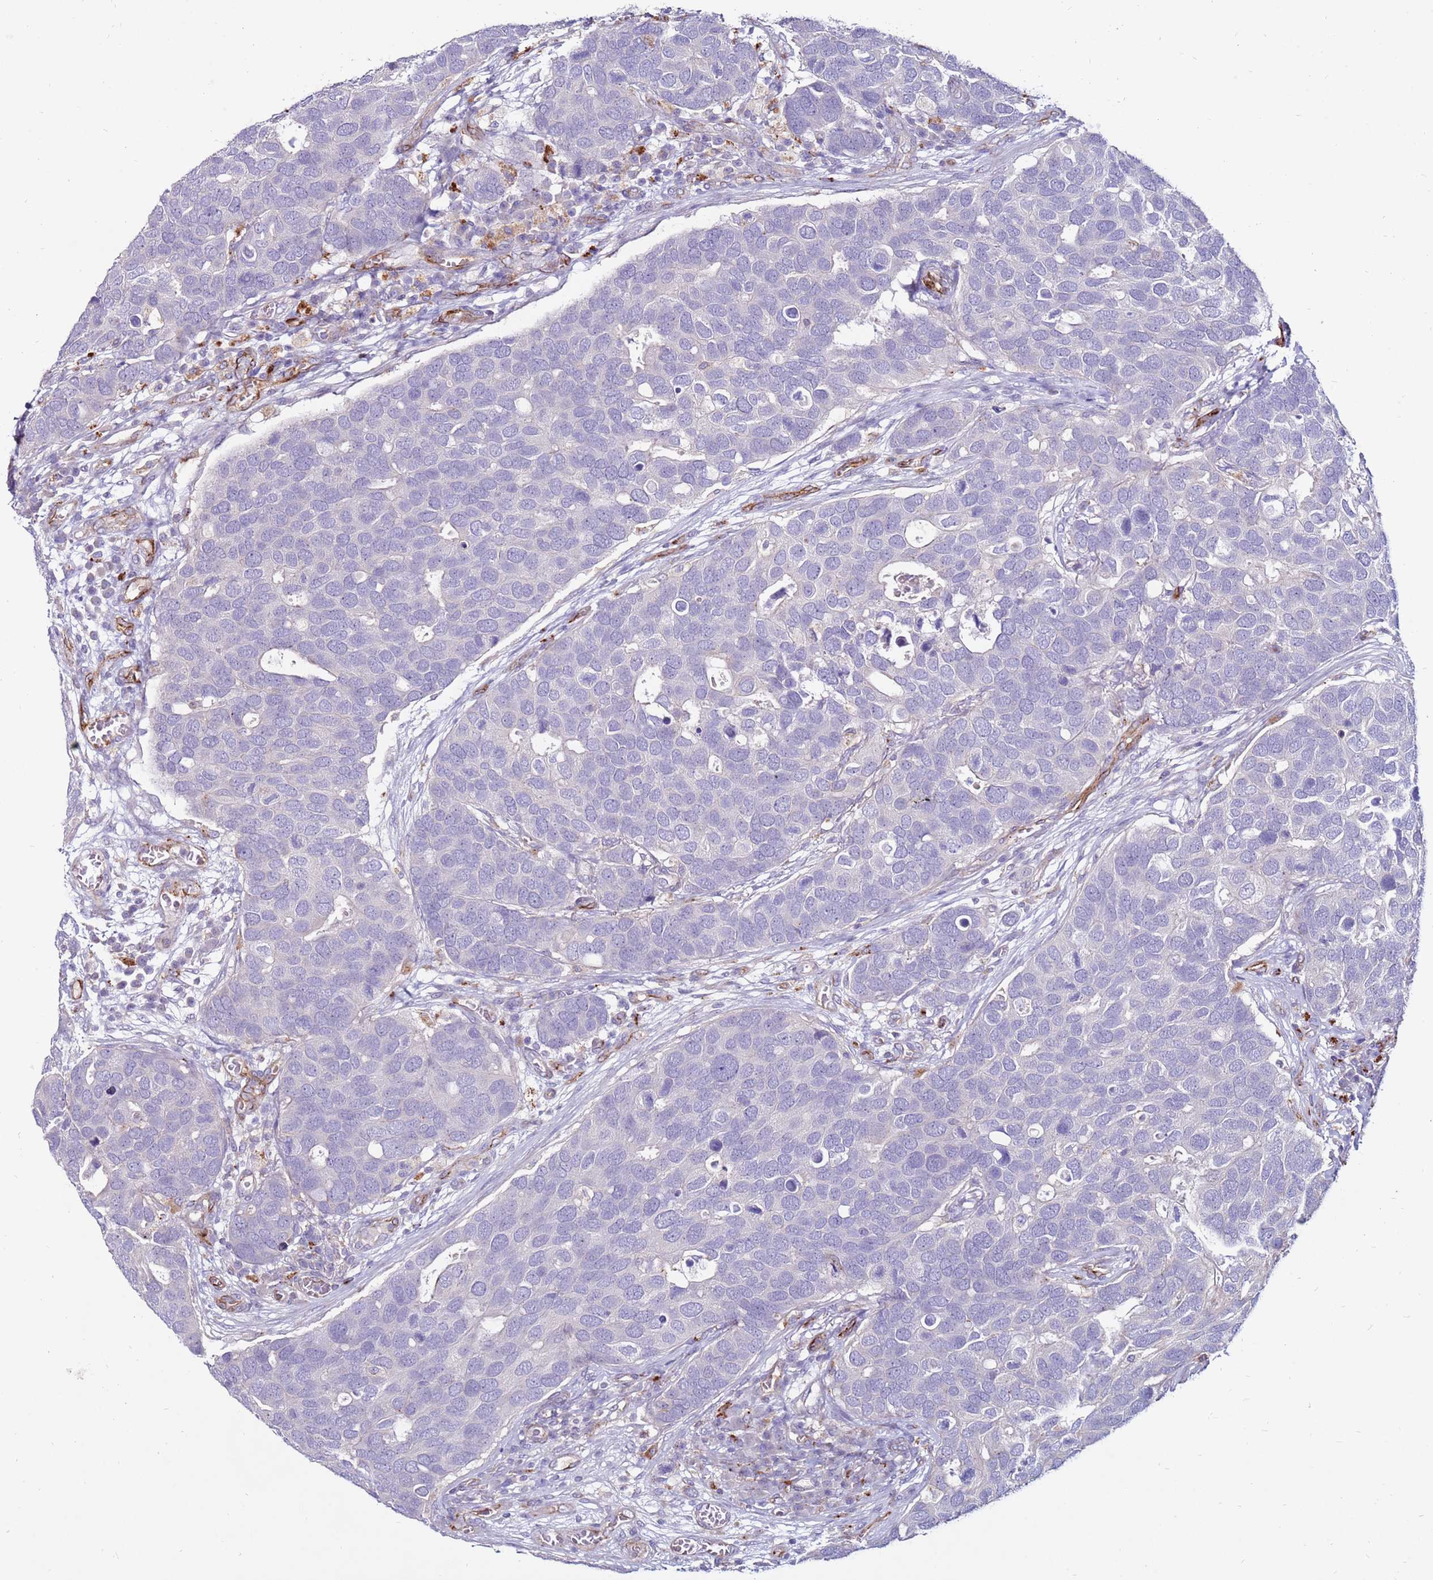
{"staining": {"intensity": "negative", "quantity": "none", "location": "none"}, "tissue": "breast cancer", "cell_type": "Tumor cells", "image_type": "cancer", "snomed": [{"axis": "morphology", "description": "Duct carcinoma"}, {"axis": "topography", "description": "Breast"}], "caption": "Tumor cells show no significant protein staining in breast cancer.", "gene": "CLEC4M", "patient": {"sex": "female", "age": 83}}